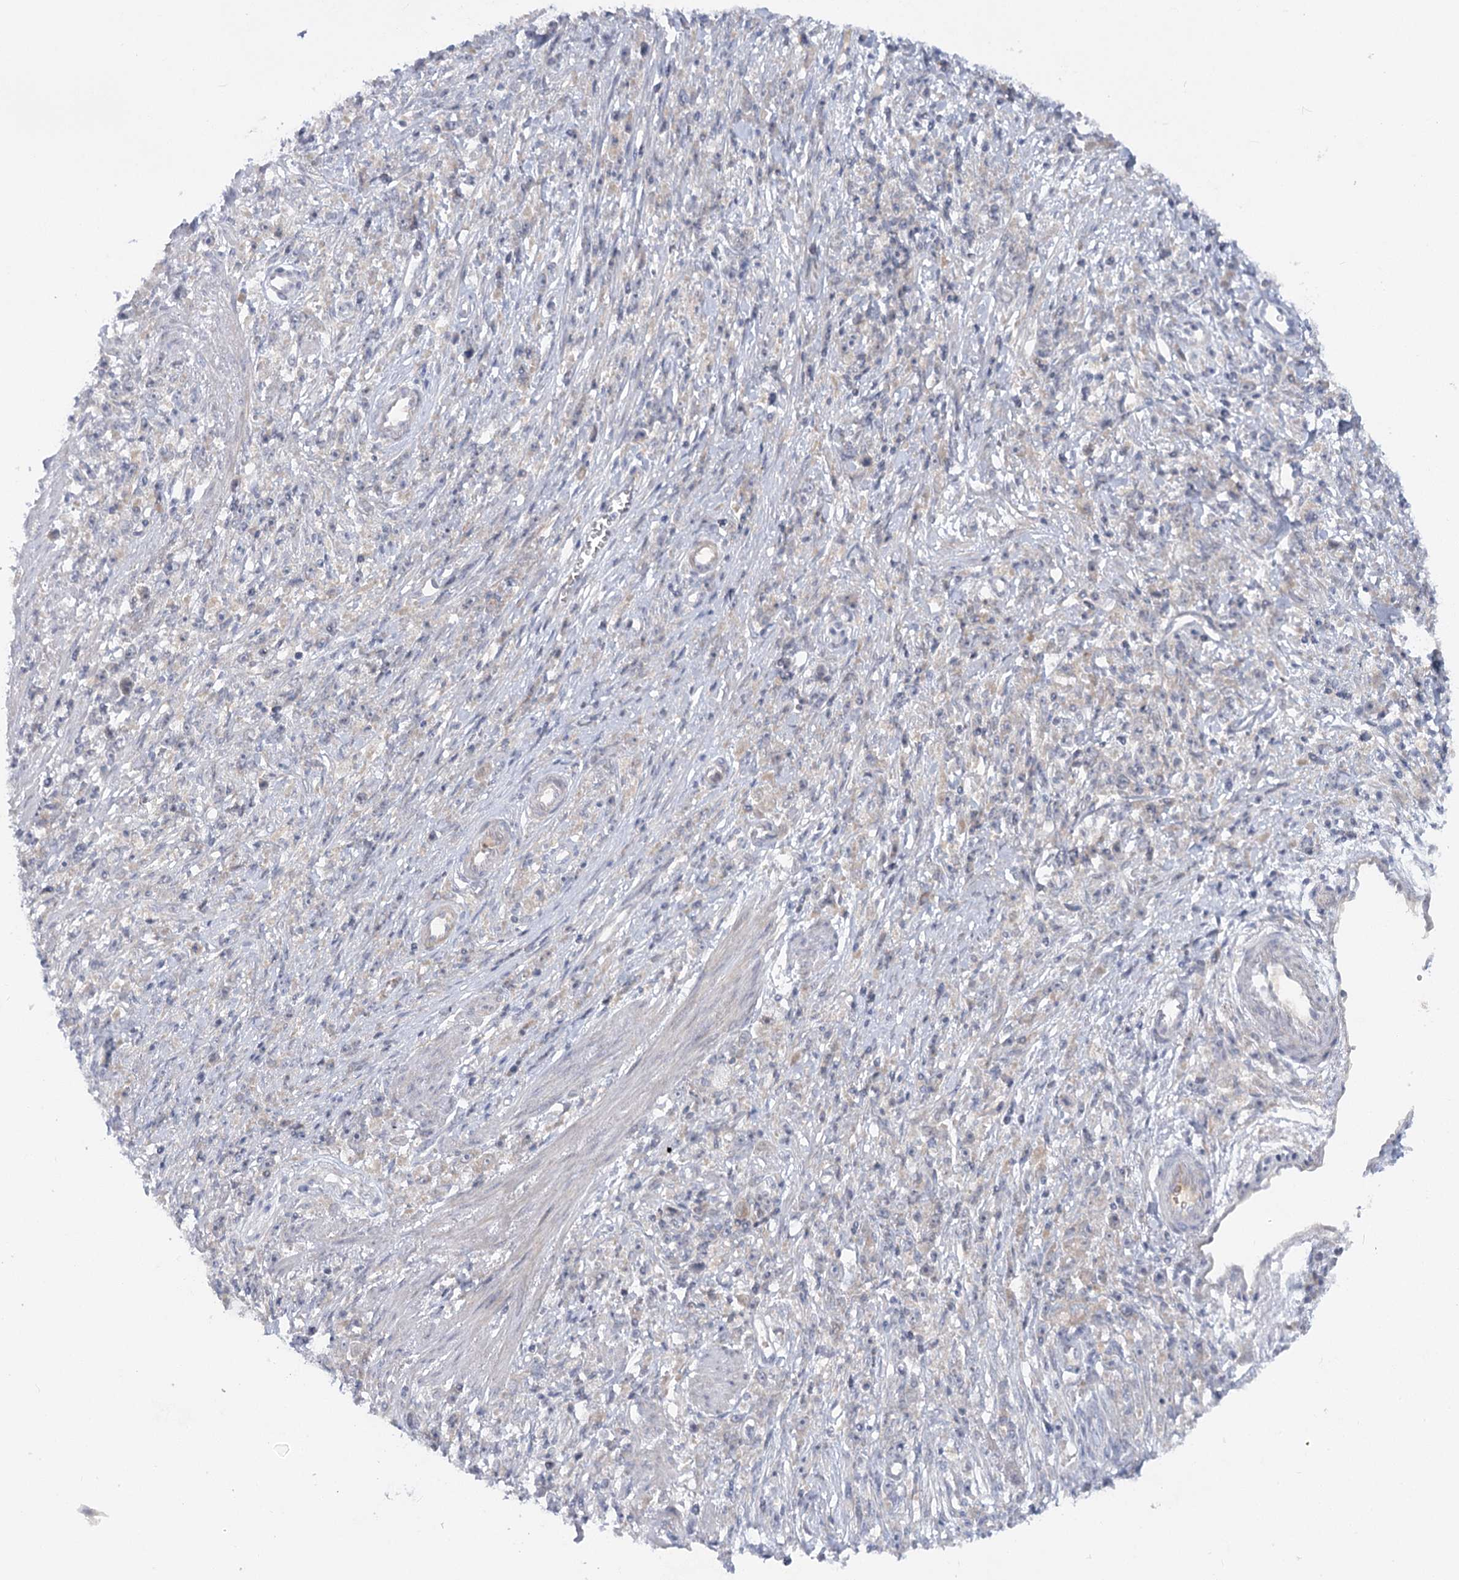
{"staining": {"intensity": "negative", "quantity": "none", "location": "none"}, "tissue": "stomach cancer", "cell_type": "Tumor cells", "image_type": "cancer", "snomed": [{"axis": "morphology", "description": "Adenocarcinoma, NOS"}, {"axis": "topography", "description": "Stomach"}], "caption": "DAB immunohistochemical staining of human stomach cancer (adenocarcinoma) demonstrates no significant positivity in tumor cells. (DAB immunohistochemistry (IHC) with hematoxylin counter stain).", "gene": "EFHC2", "patient": {"sex": "female", "age": 59}}